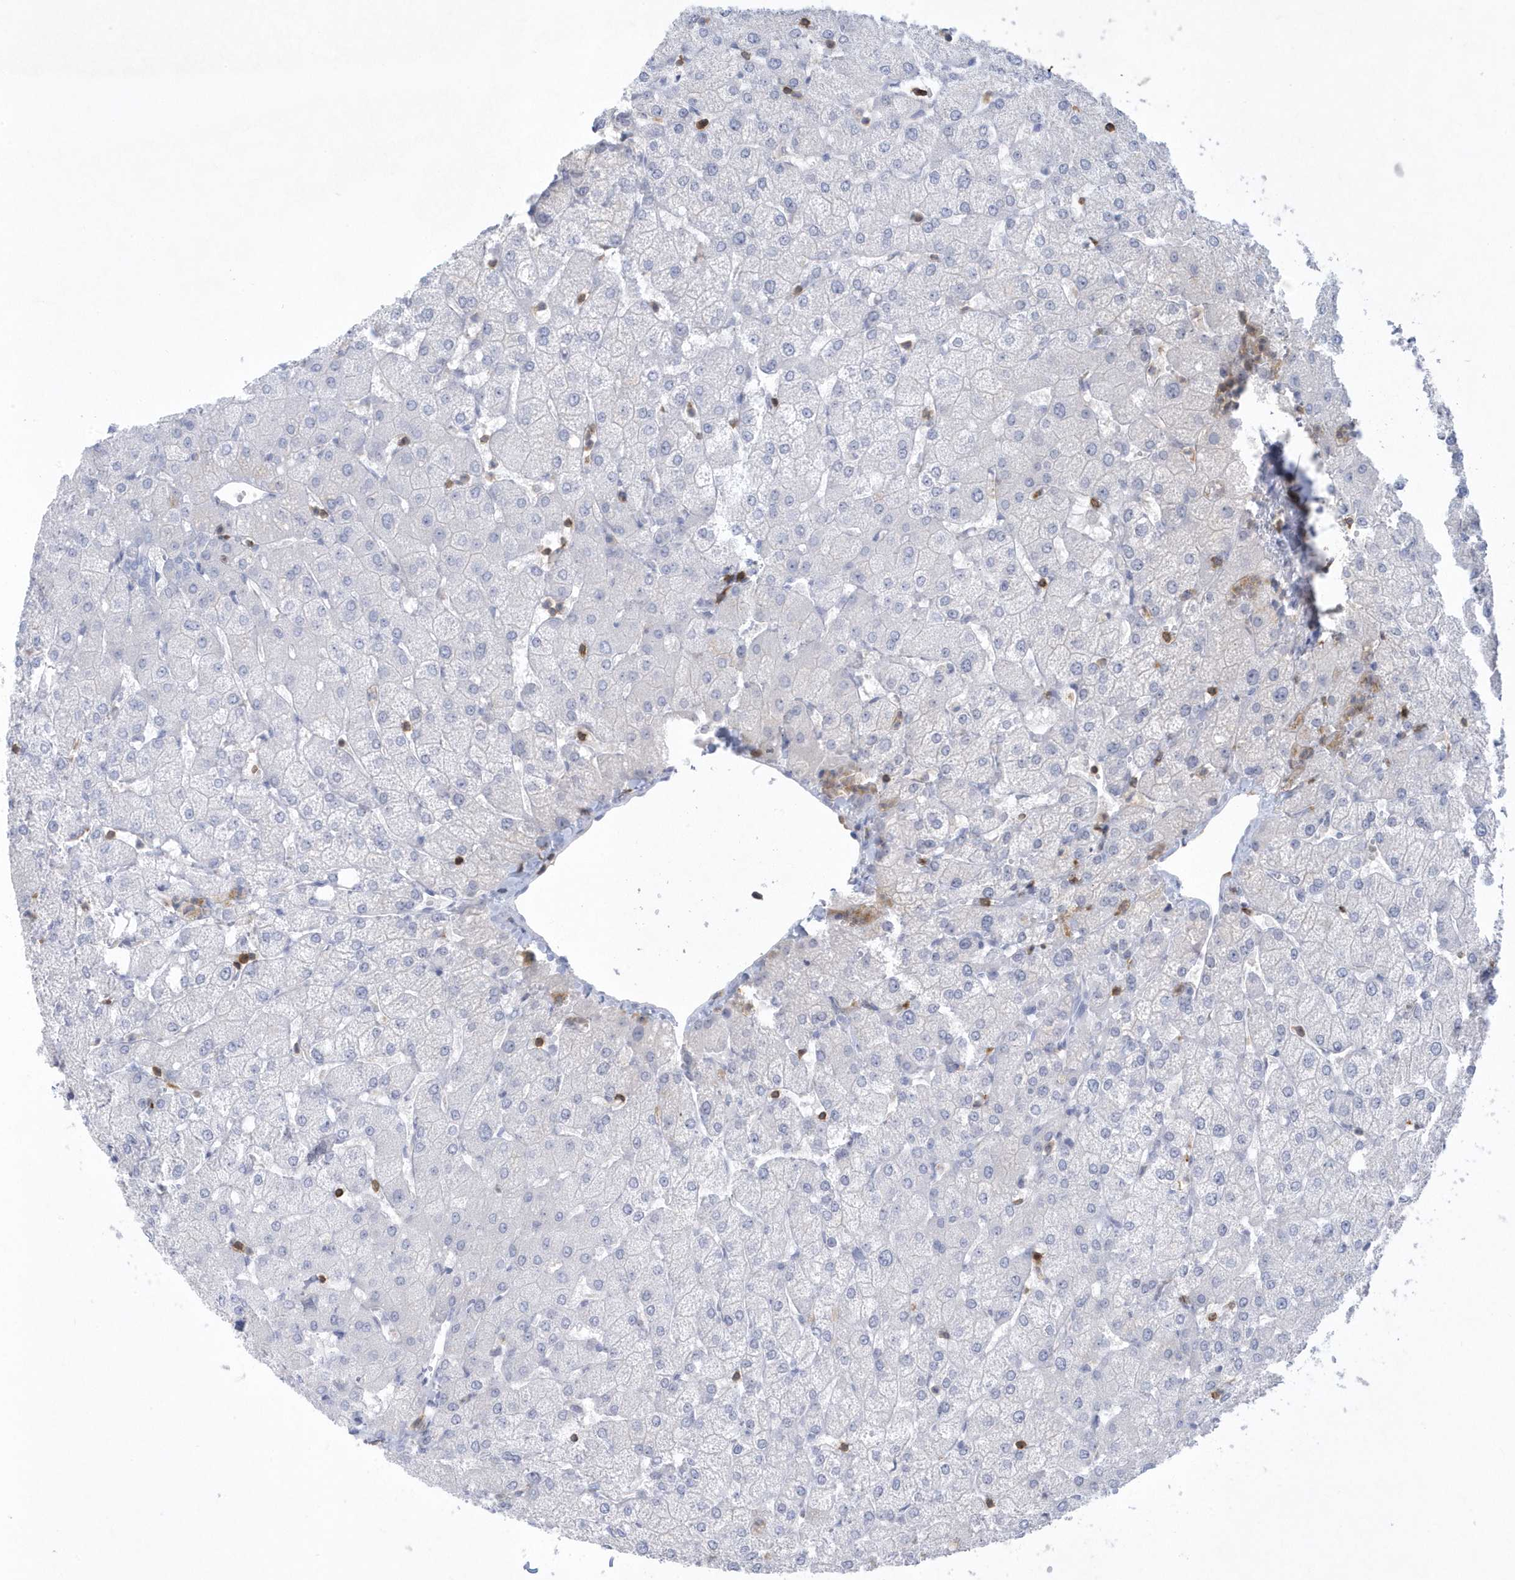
{"staining": {"intensity": "negative", "quantity": "none", "location": "none"}, "tissue": "liver", "cell_type": "Cholangiocytes", "image_type": "normal", "snomed": [{"axis": "morphology", "description": "Normal tissue, NOS"}, {"axis": "topography", "description": "Liver"}], "caption": "Cholangiocytes are negative for protein expression in benign human liver. The staining was performed using DAB (3,3'-diaminobenzidine) to visualize the protein expression in brown, while the nuclei were stained in blue with hematoxylin (Magnification: 20x).", "gene": "PSD4", "patient": {"sex": "female", "age": 54}}